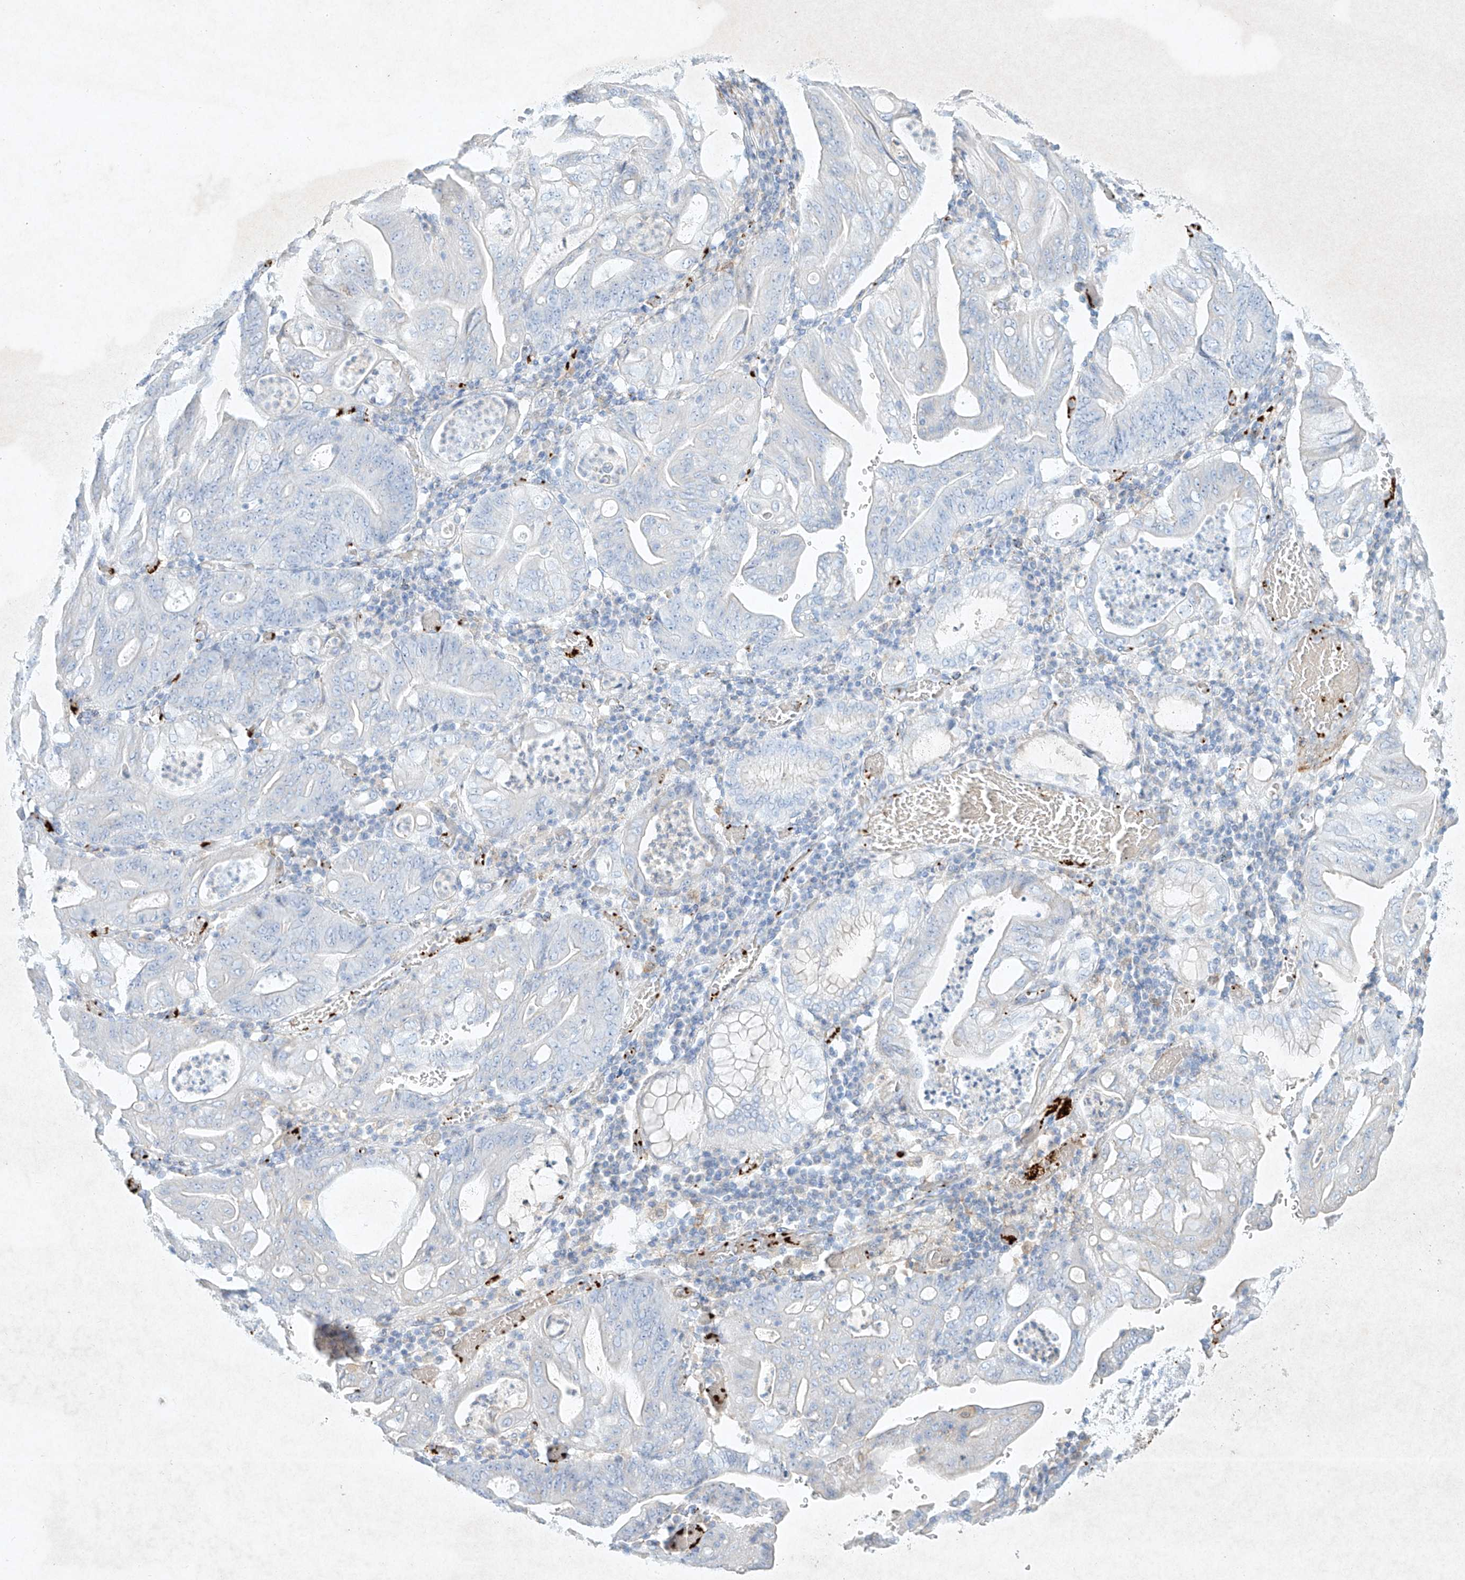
{"staining": {"intensity": "negative", "quantity": "none", "location": "none"}, "tissue": "stomach cancer", "cell_type": "Tumor cells", "image_type": "cancer", "snomed": [{"axis": "morphology", "description": "Adenocarcinoma, NOS"}, {"axis": "topography", "description": "Stomach"}], "caption": "DAB immunohistochemical staining of stomach adenocarcinoma displays no significant positivity in tumor cells.", "gene": "PLEK", "patient": {"sex": "female", "age": 73}}